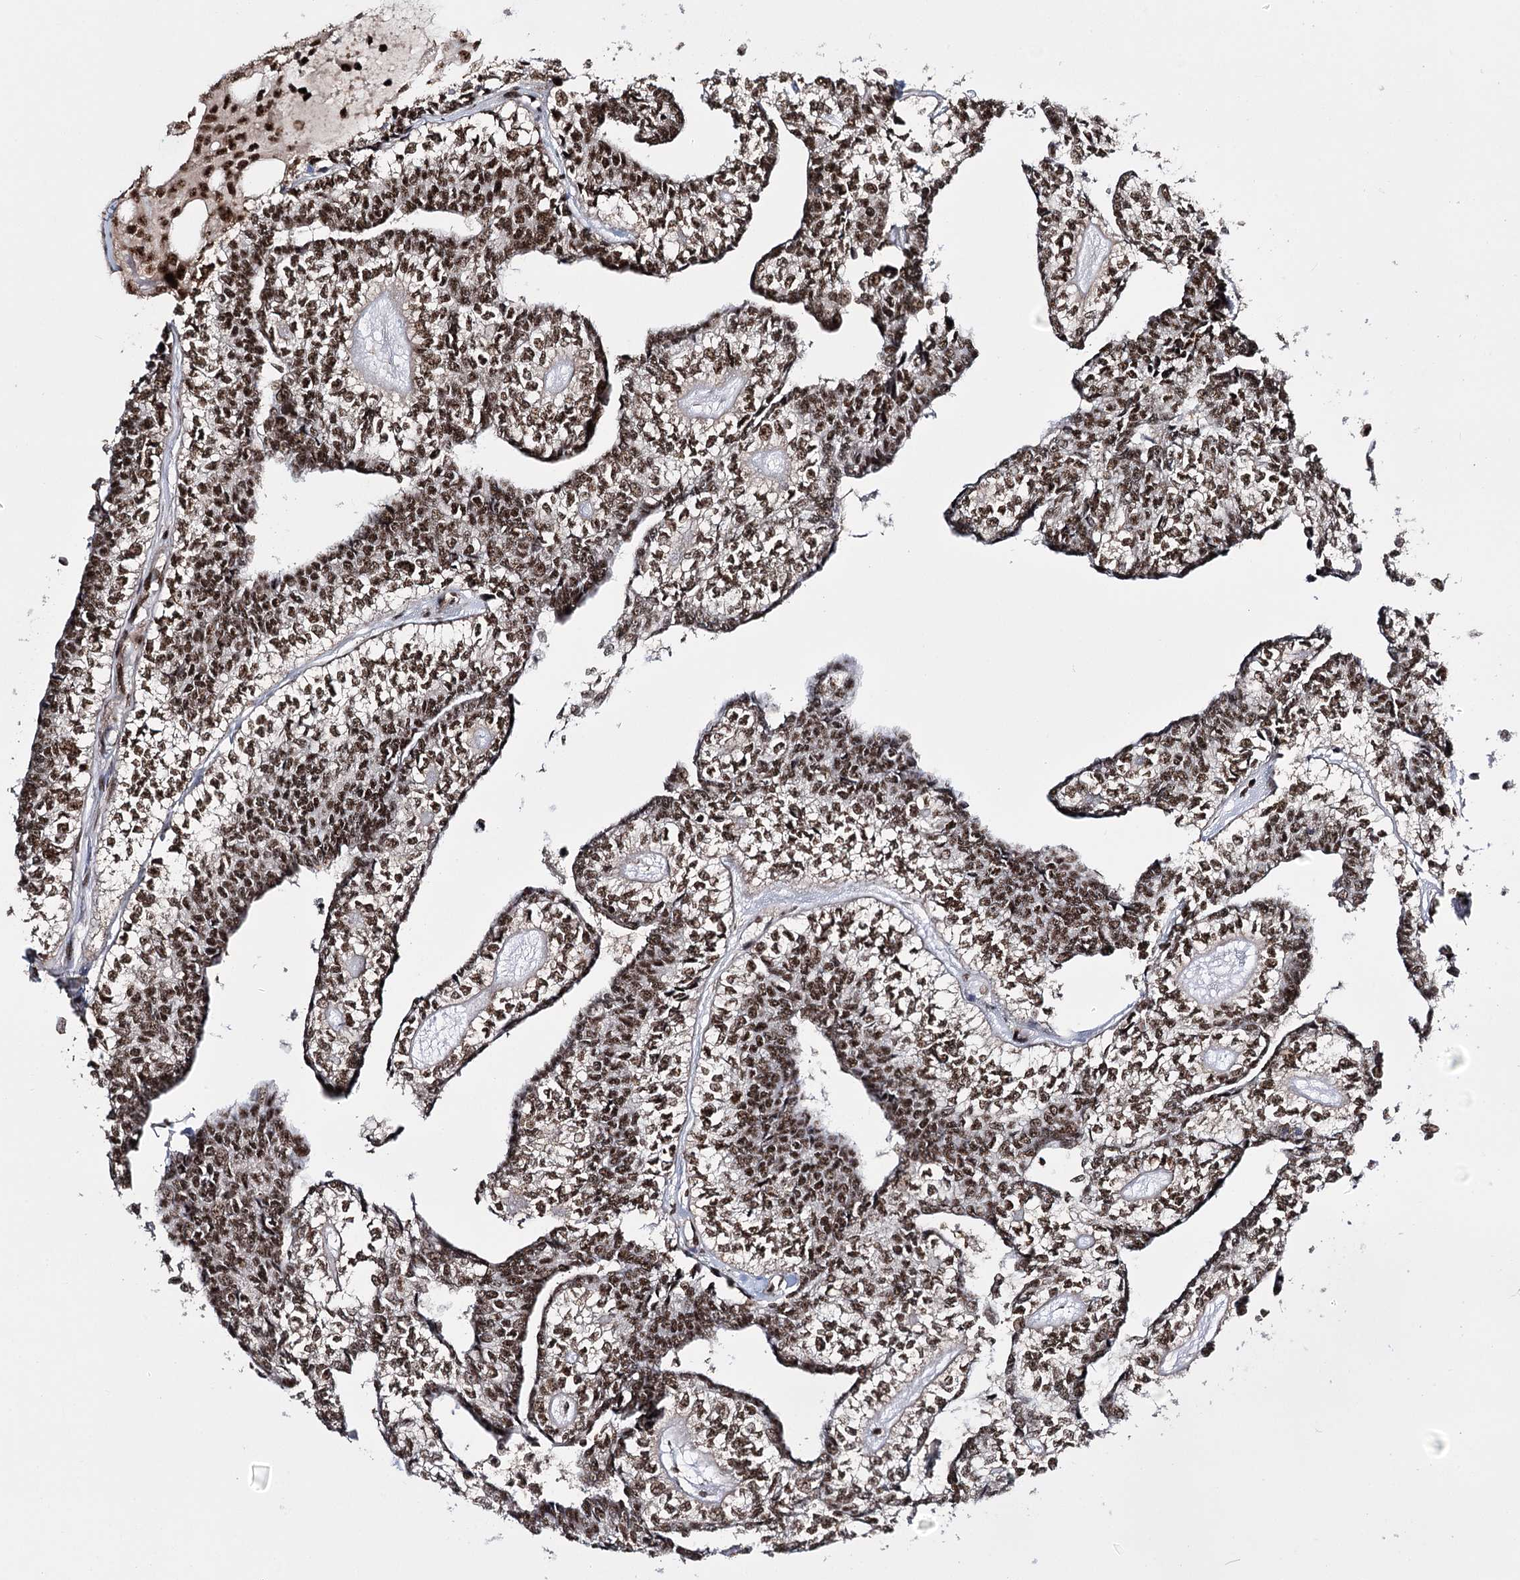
{"staining": {"intensity": "strong", "quantity": ">75%", "location": "nuclear"}, "tissue": "head and neck cancer", "cell_type": "Tumor cells", "image_type": "cancer", "snomed": [{"axis": "morphology", "description": "Adenocarcinoma, NOS"}, {"axis": "topography", "description": "Head-Neck"}], "caption": "An image showing strong nuclear staining in approximately >75% of tumor cells in head and neck cancer (adenocarcinoma), as visualized by brown immunohistochemical staining.", "gene": "PRPF40A", "patient": {"sex": "female", "age": 73}}